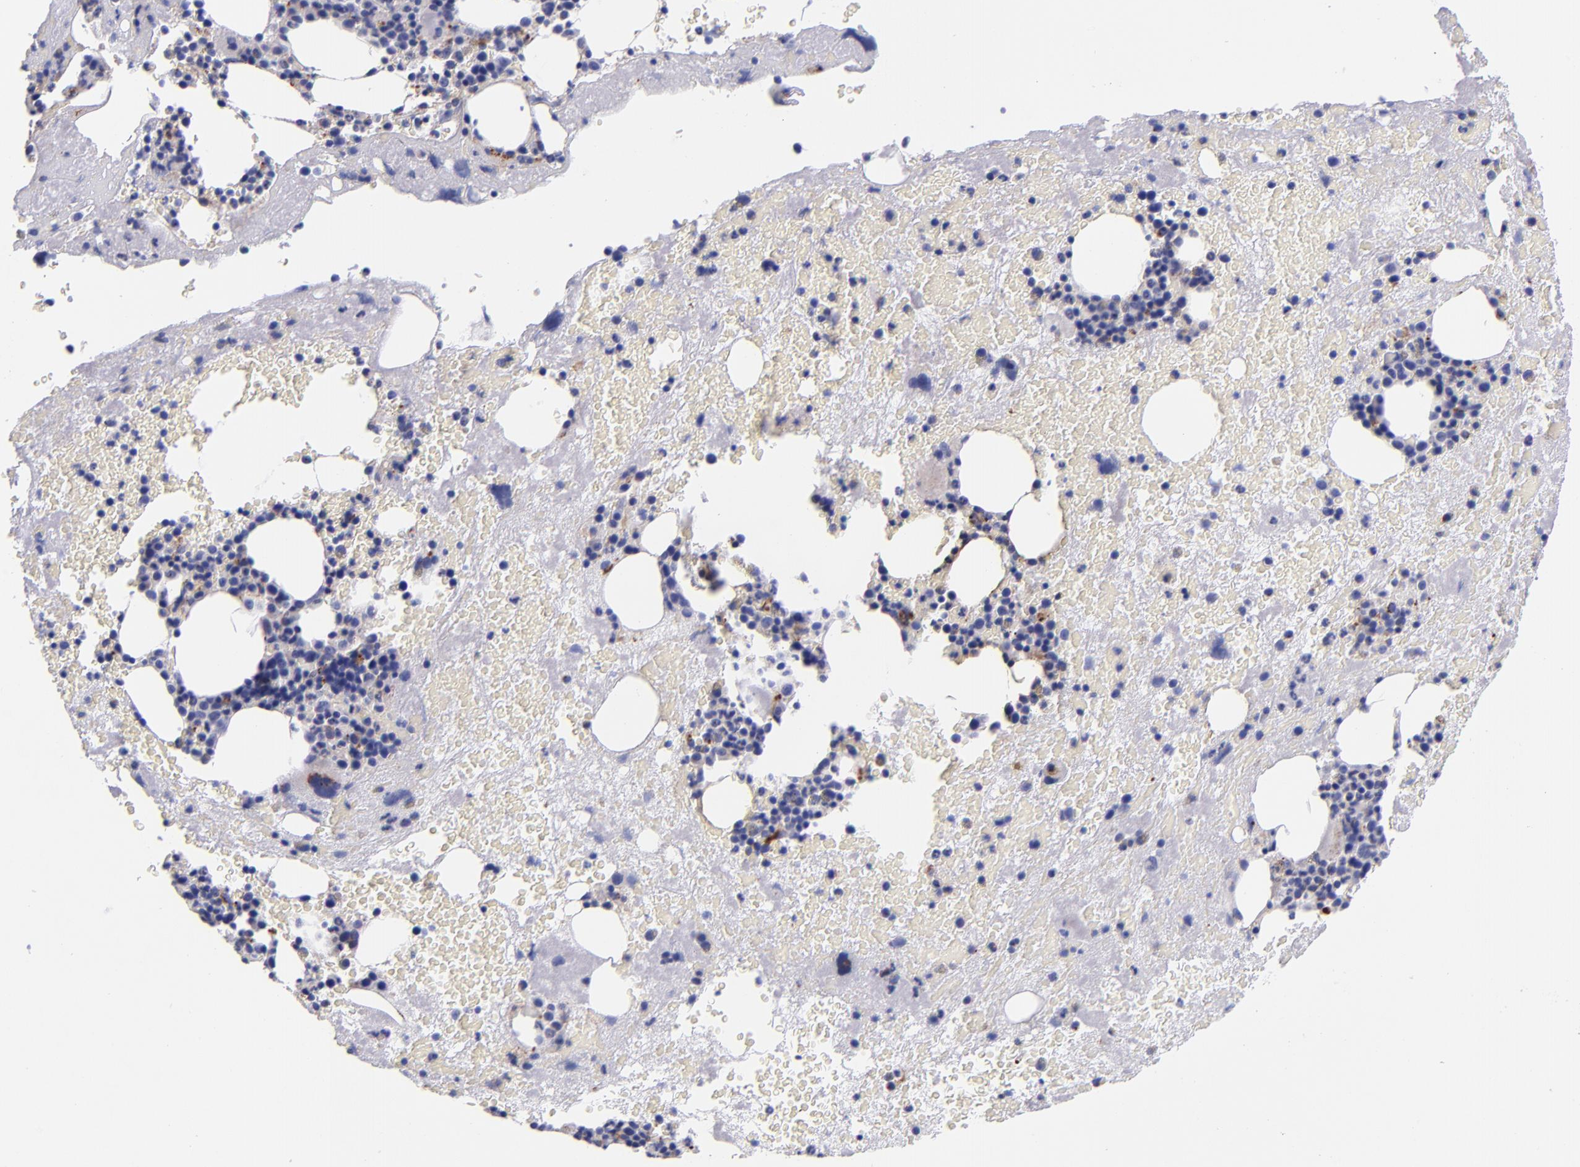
{"staining": {"intensity": "negative", "quantity": "none", "location": "none"}, "tissue": "bone marrow", "cell_type": "Hematopoietic cells", "image_type": "normal", "snomed": [{"axis": "morphology", "description": "Normal tissue, NOS"}, {"axis": "topography", "description": "Bone marrow"}], "caption": "DAB (3,3'-diaminobenzidine) immunohistochemical staining of normal human bone marrow reveals no significant staining in hematopoietic cells. (DAB IHC visualized using brightfield microscopy, high magnification).", "gene": "IVL", "patient": {"sex": "male", "age": 76}}